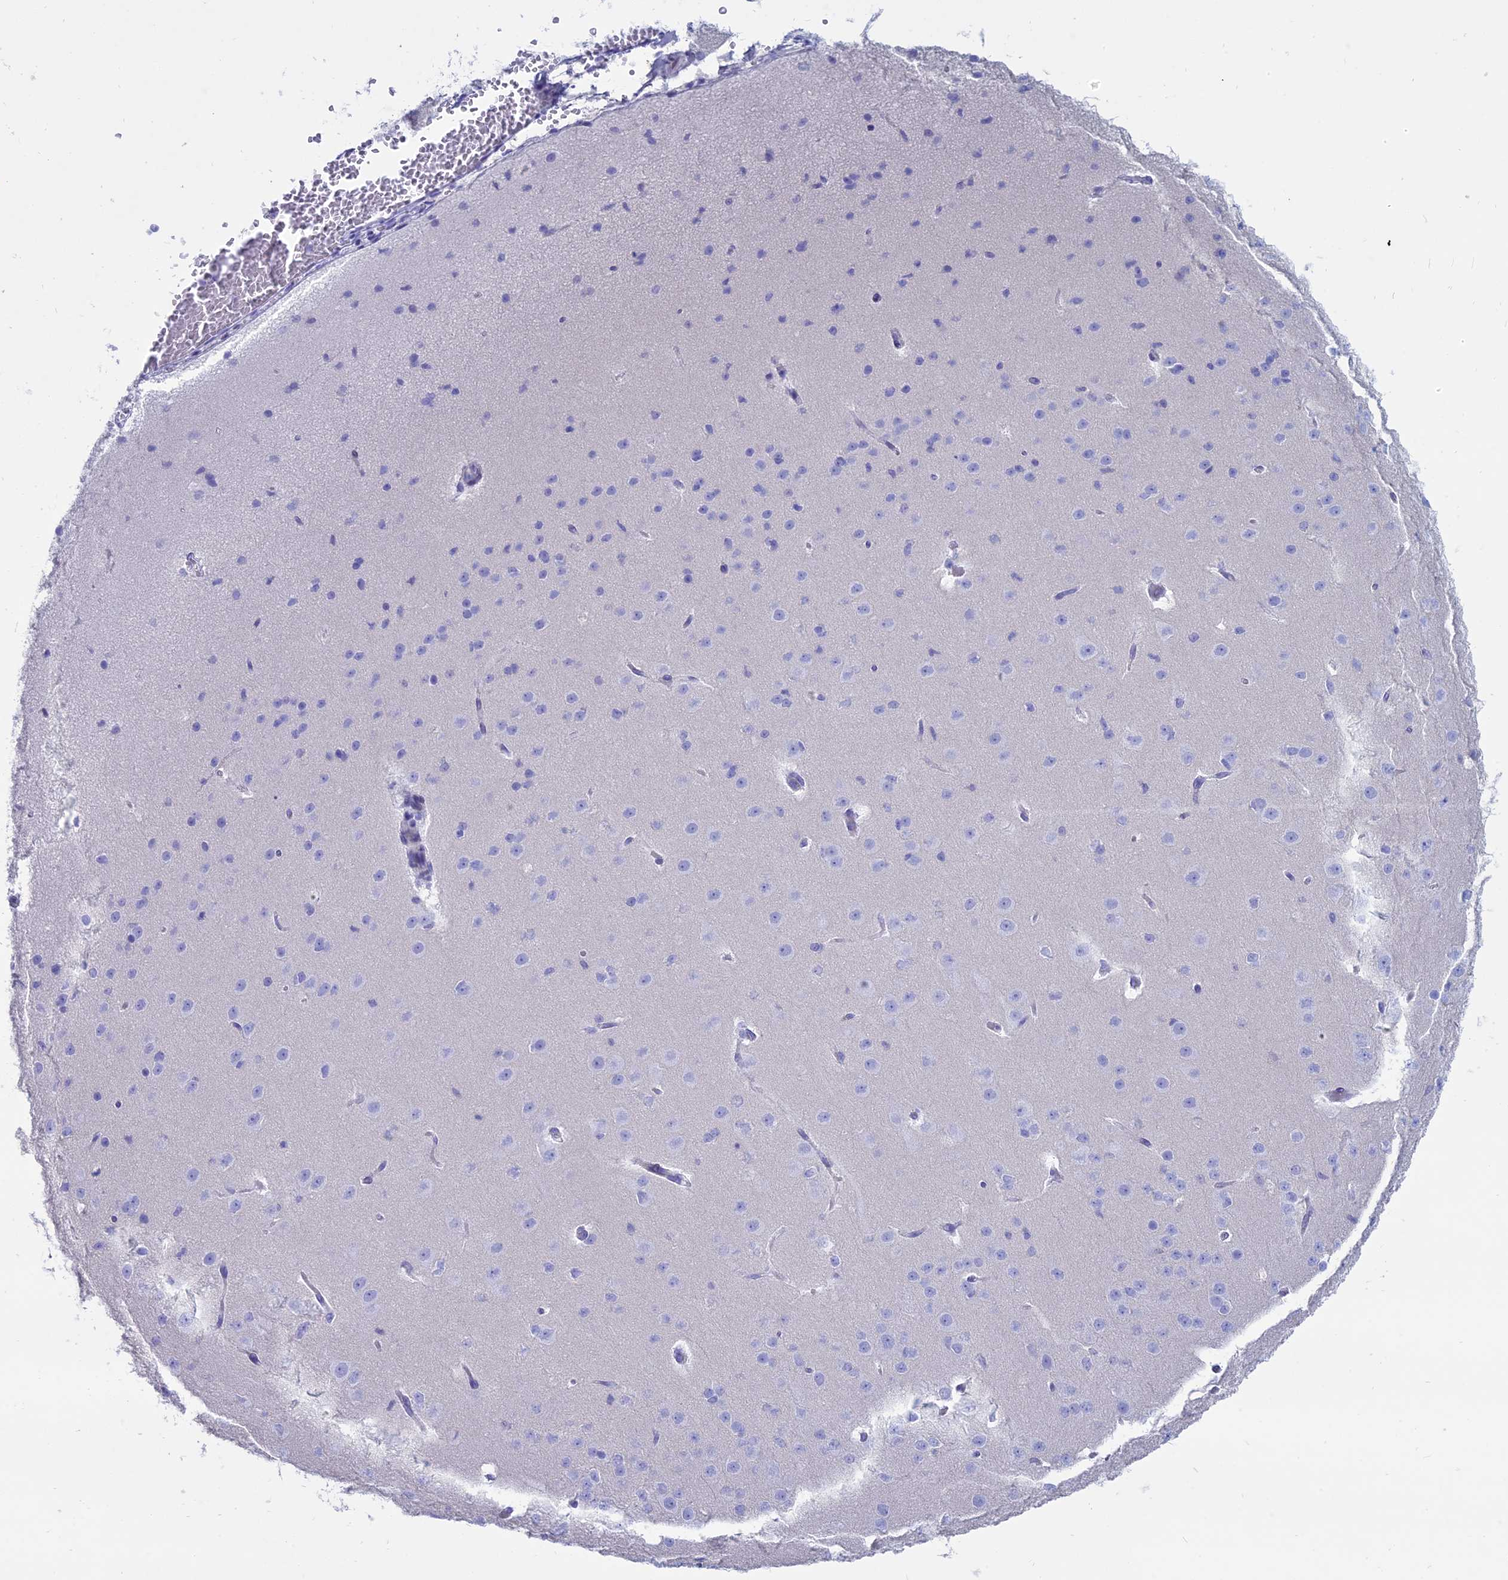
{"staining": {"intensity": "negative", "quantity": "none", "location": "none"}, "tissue": "cerebral cortex", "cell_type": "Endothelial cells", "image_type": "normal", "snomed": [{"axis": "morphology", "description": "Normal tissue, NOS"}, {"axis": "morphology", "description": "Developmental malformation"}, {"axis": "topography", "description": "Cerebral cortex"}], "caption": "This is an IHC histopathology image of normal cerebral cortex. There is no expression in endothelial cells.", "gene": "OR2AE1", "patient": {"sex": "female", "age": 30}}